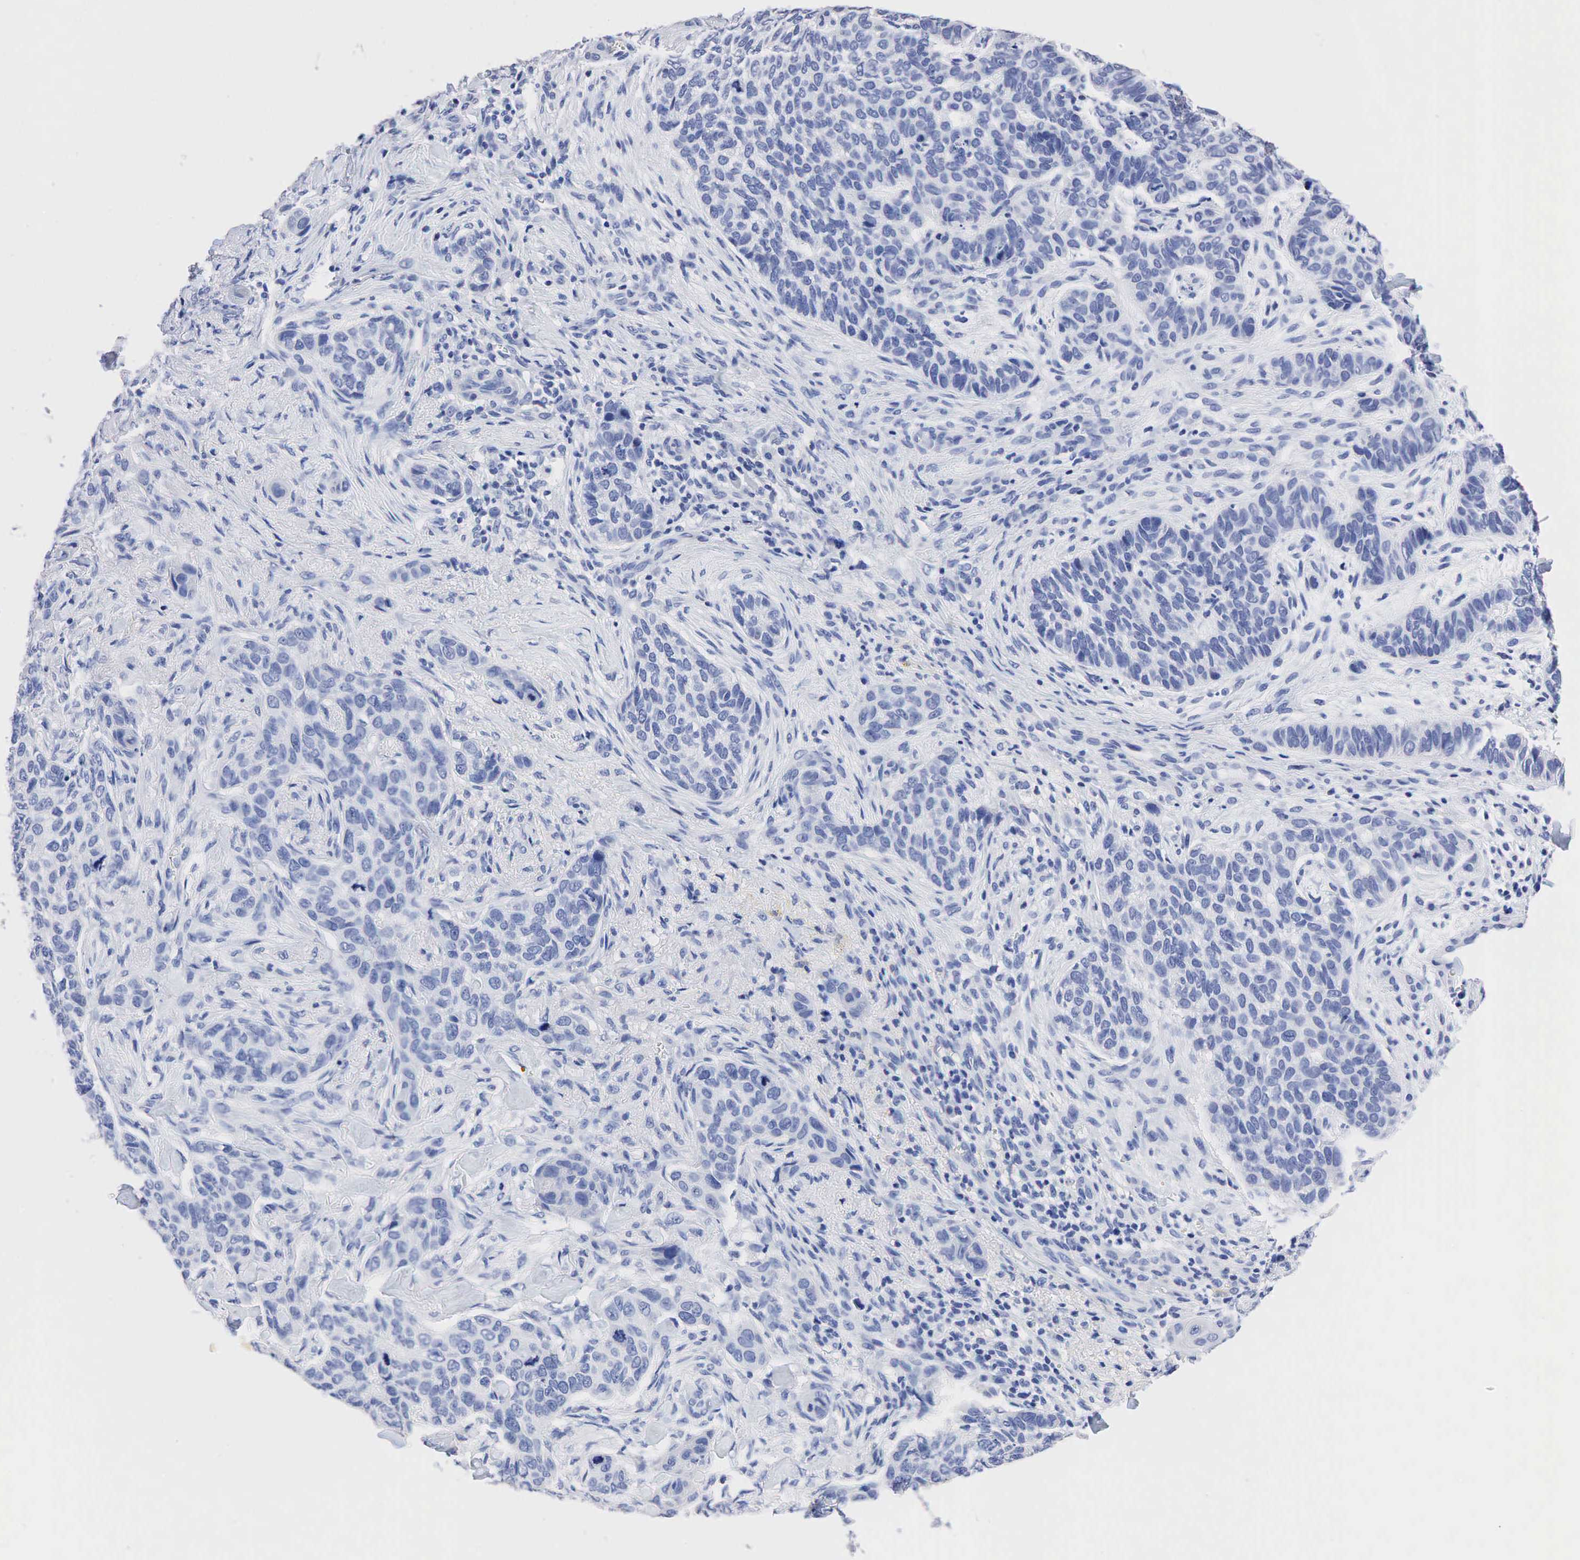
{"staining": {"intensity": "negative", "quantity": "none", "location": "none"}, "tissue": "skin cancer", "cell_type": "Tumor cells", "image_type": "cancer", "snomed": [{"axis": "morphology", "description": "Normal tissue, NOS"}, {"axis": "morphology", "description": "Basal cell carcinoma"}, {"axis": "topography", "description": "Skin"}], "caption": "A histopathology image of skin basal cell carcinoma stained for a protein displays no brown staining in tumor cells.", "gene": "SST", "patient": {"sex": "male", "age": 81}}